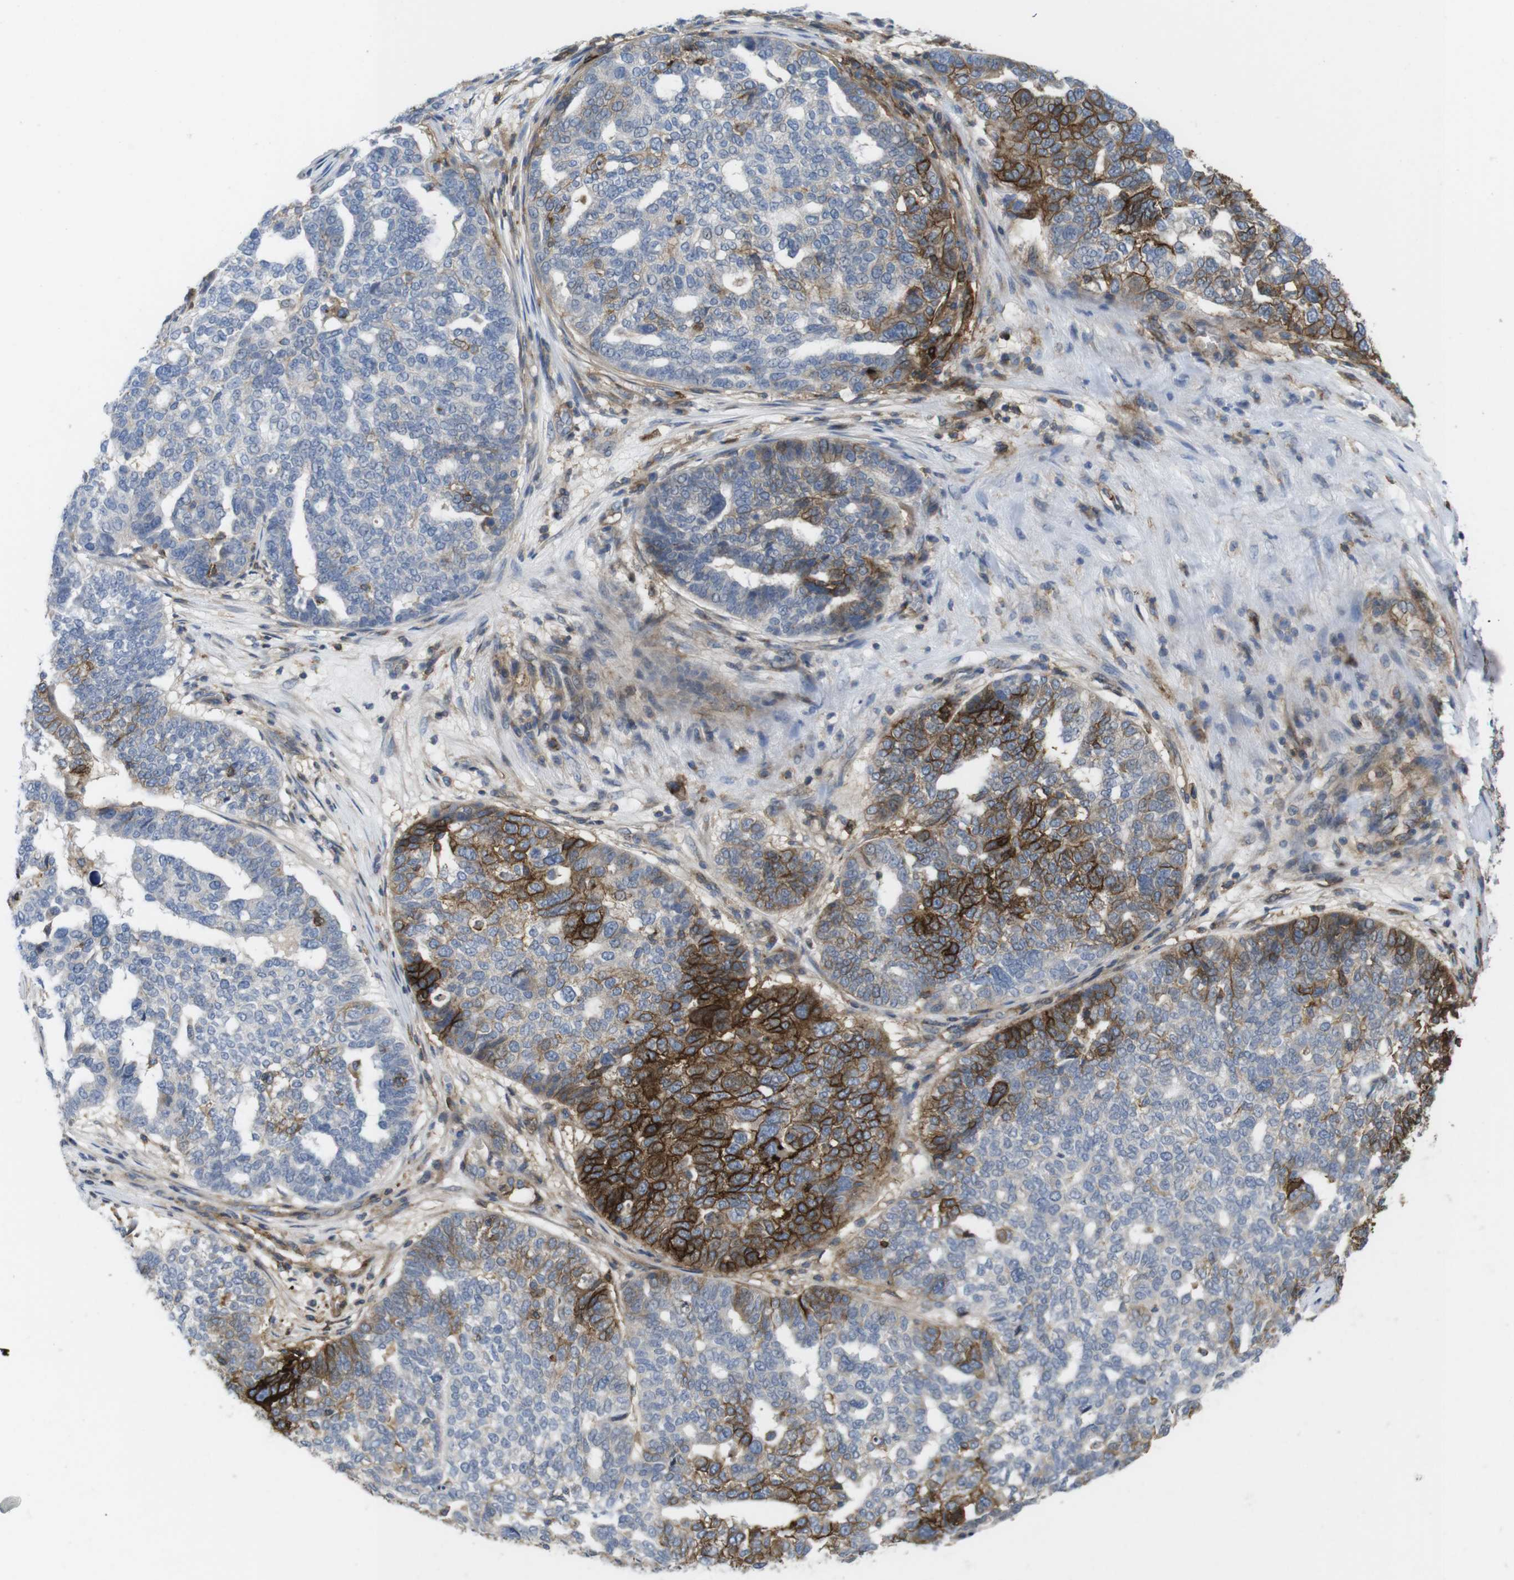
{"staining": {"intensity": "moderate", "quantity": "<25%", "location": "cytoplasmic/membranous"}, "tissue": "ovarian cancer", "cell_type": "Tumor cells", "image_type": "cancer", "snomed": [{"axis": "morphology", "description": "Cystadenocarcinoma, serous, NOS"}, {"axis": "topography", "description": "Ovary"}], "caption": "Brown immunohistochemical staining in human ovarian cancer shows moderate cytoplasmic/membranous expression in about <25% of tumor cells. Using DAB (brown) and hematoxylin (blue) stains, captured at high magnification using brightfield microscopy.", "gene": "CCR6", "patient": {"sex": "female", "age": 59}}